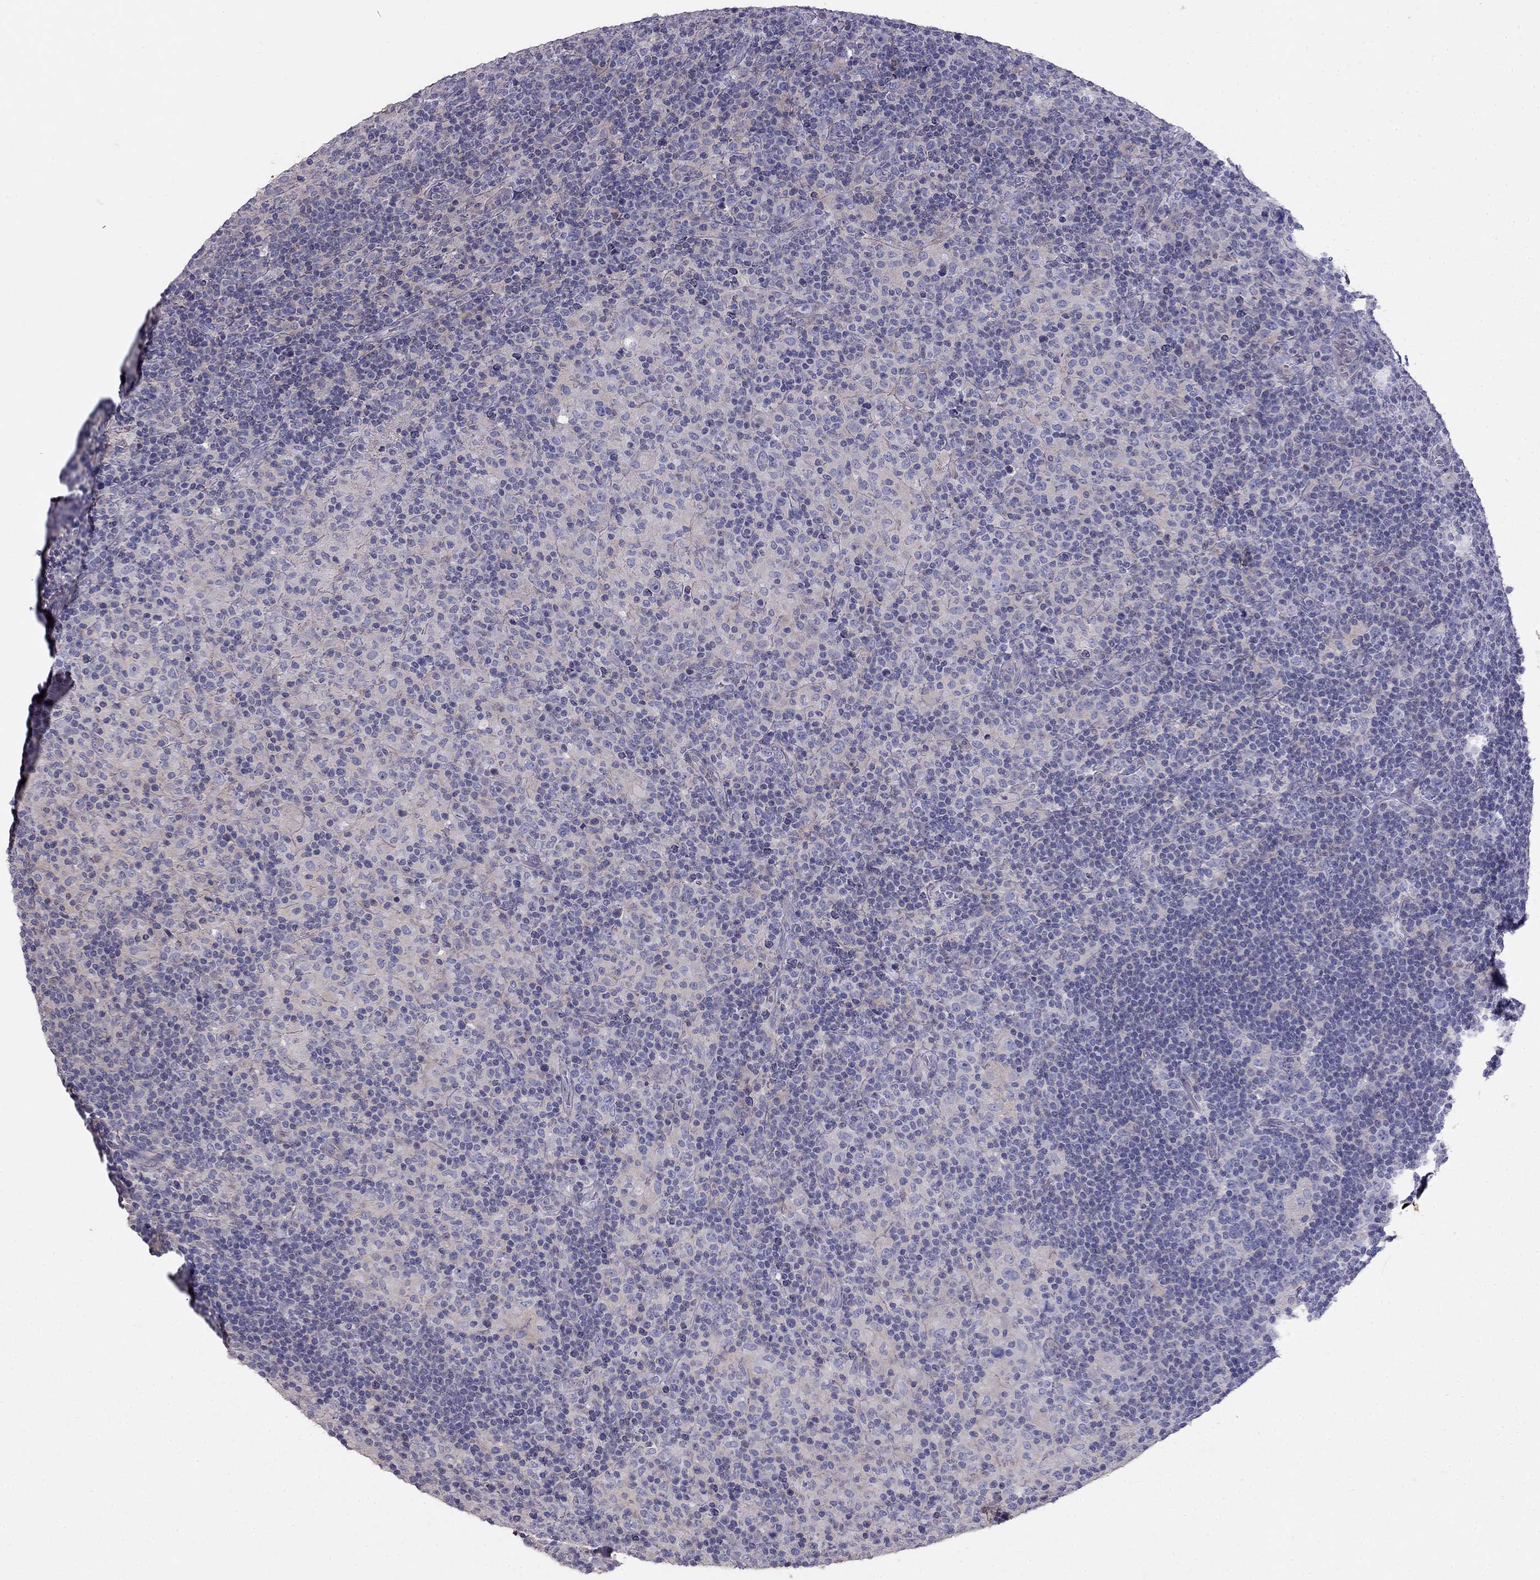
{"staining": {"intensity": "negative", "quantity": "none", "location": "none"}, "tissue": "lymphoma", "cell_type": "Tumor cells", "image_type": "cancer", "snomed": [{"axis": "morphology", "description": "Hodgkin's disease, NOS"}, {"axis": "topography", "description": "Lymph node"}], "caption": "Lymphoma was stained to show a protein in brown. There is no significant positivity in tumor cells.", "gene": "LY6H", "patient": {"sex": "male", "age": 70}}